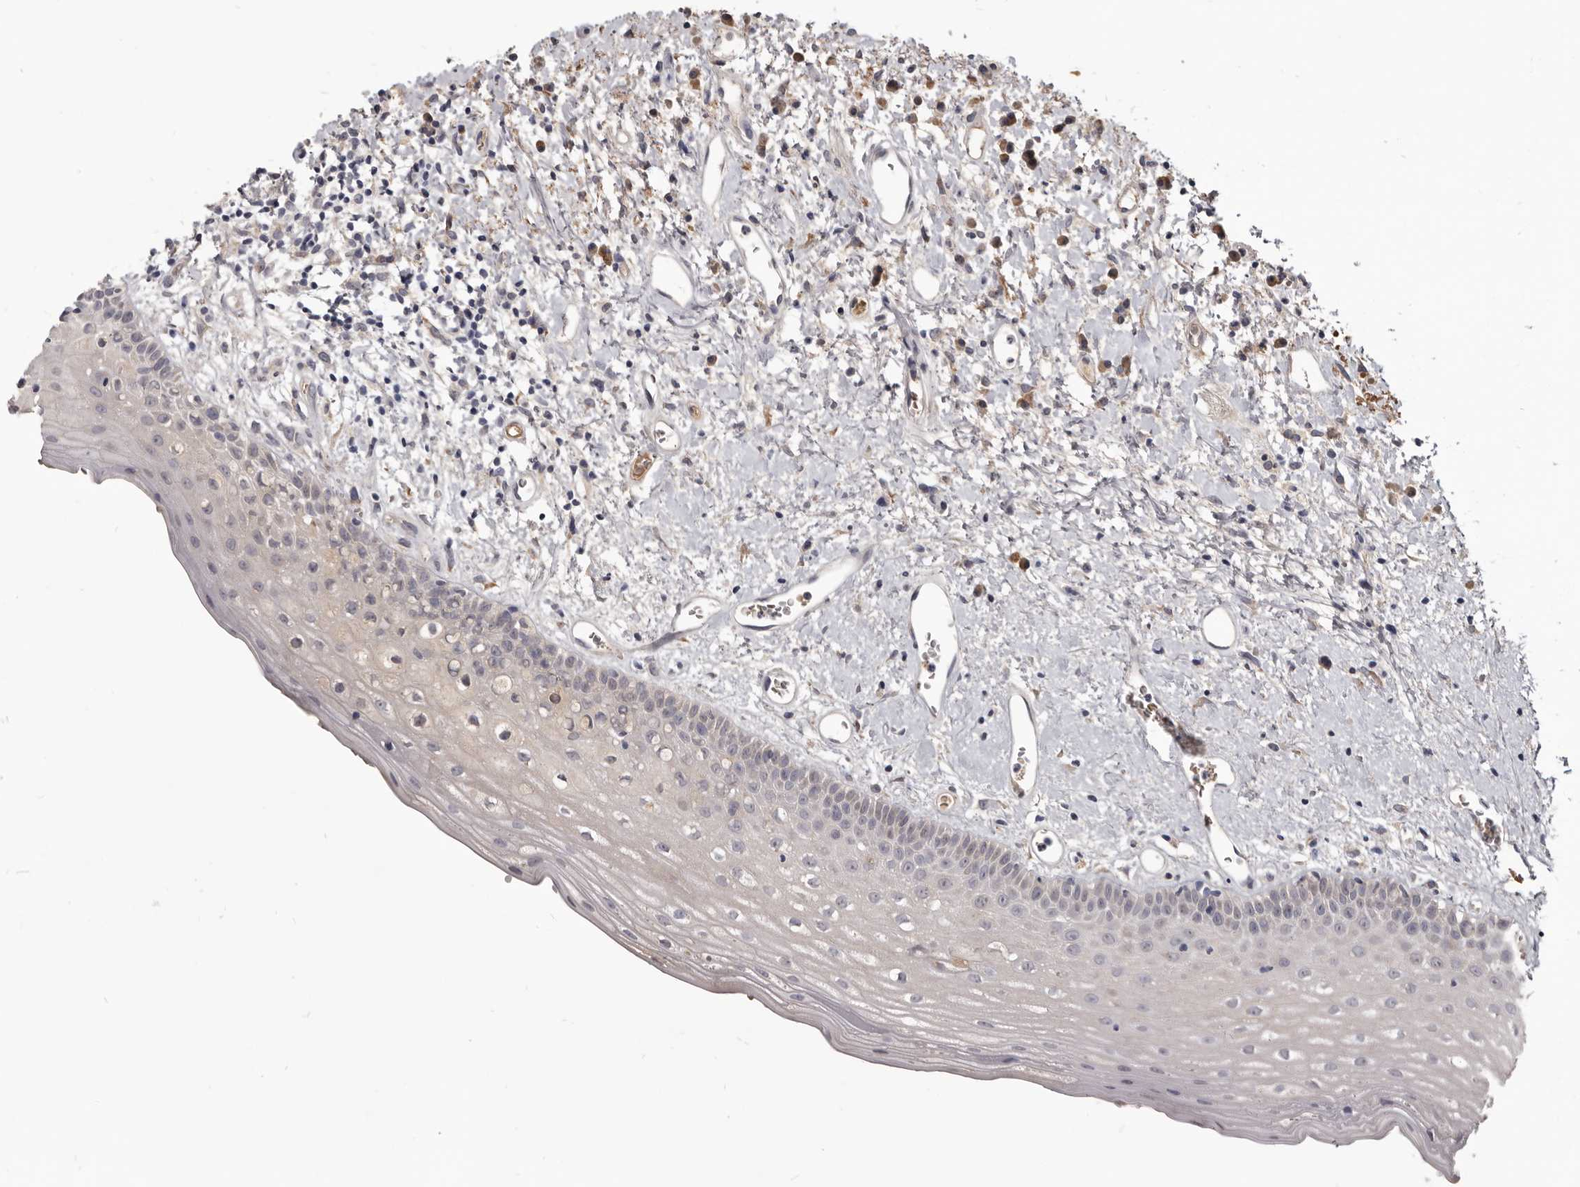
{"staining": {"intensity": "negative", "quantity": "none", "location": "none"}, "tissue": "oral mucosa", "cell_type": "Squamous epithelial cells", "image_type": "normal", "snomed": [{"axis": "morphology", "description": "Normal tissue, NOS"}, {"axis": "topography", "description": "Oral tissue"}], "caption": "A high-resolution micrograph shows immunohistochemistry staining of unremarkable oral mucosa, which reveals no significant positivity in squamous epithelial cells.", "gene": "NENF", "patient": {"sex": "female", "age": 76}}